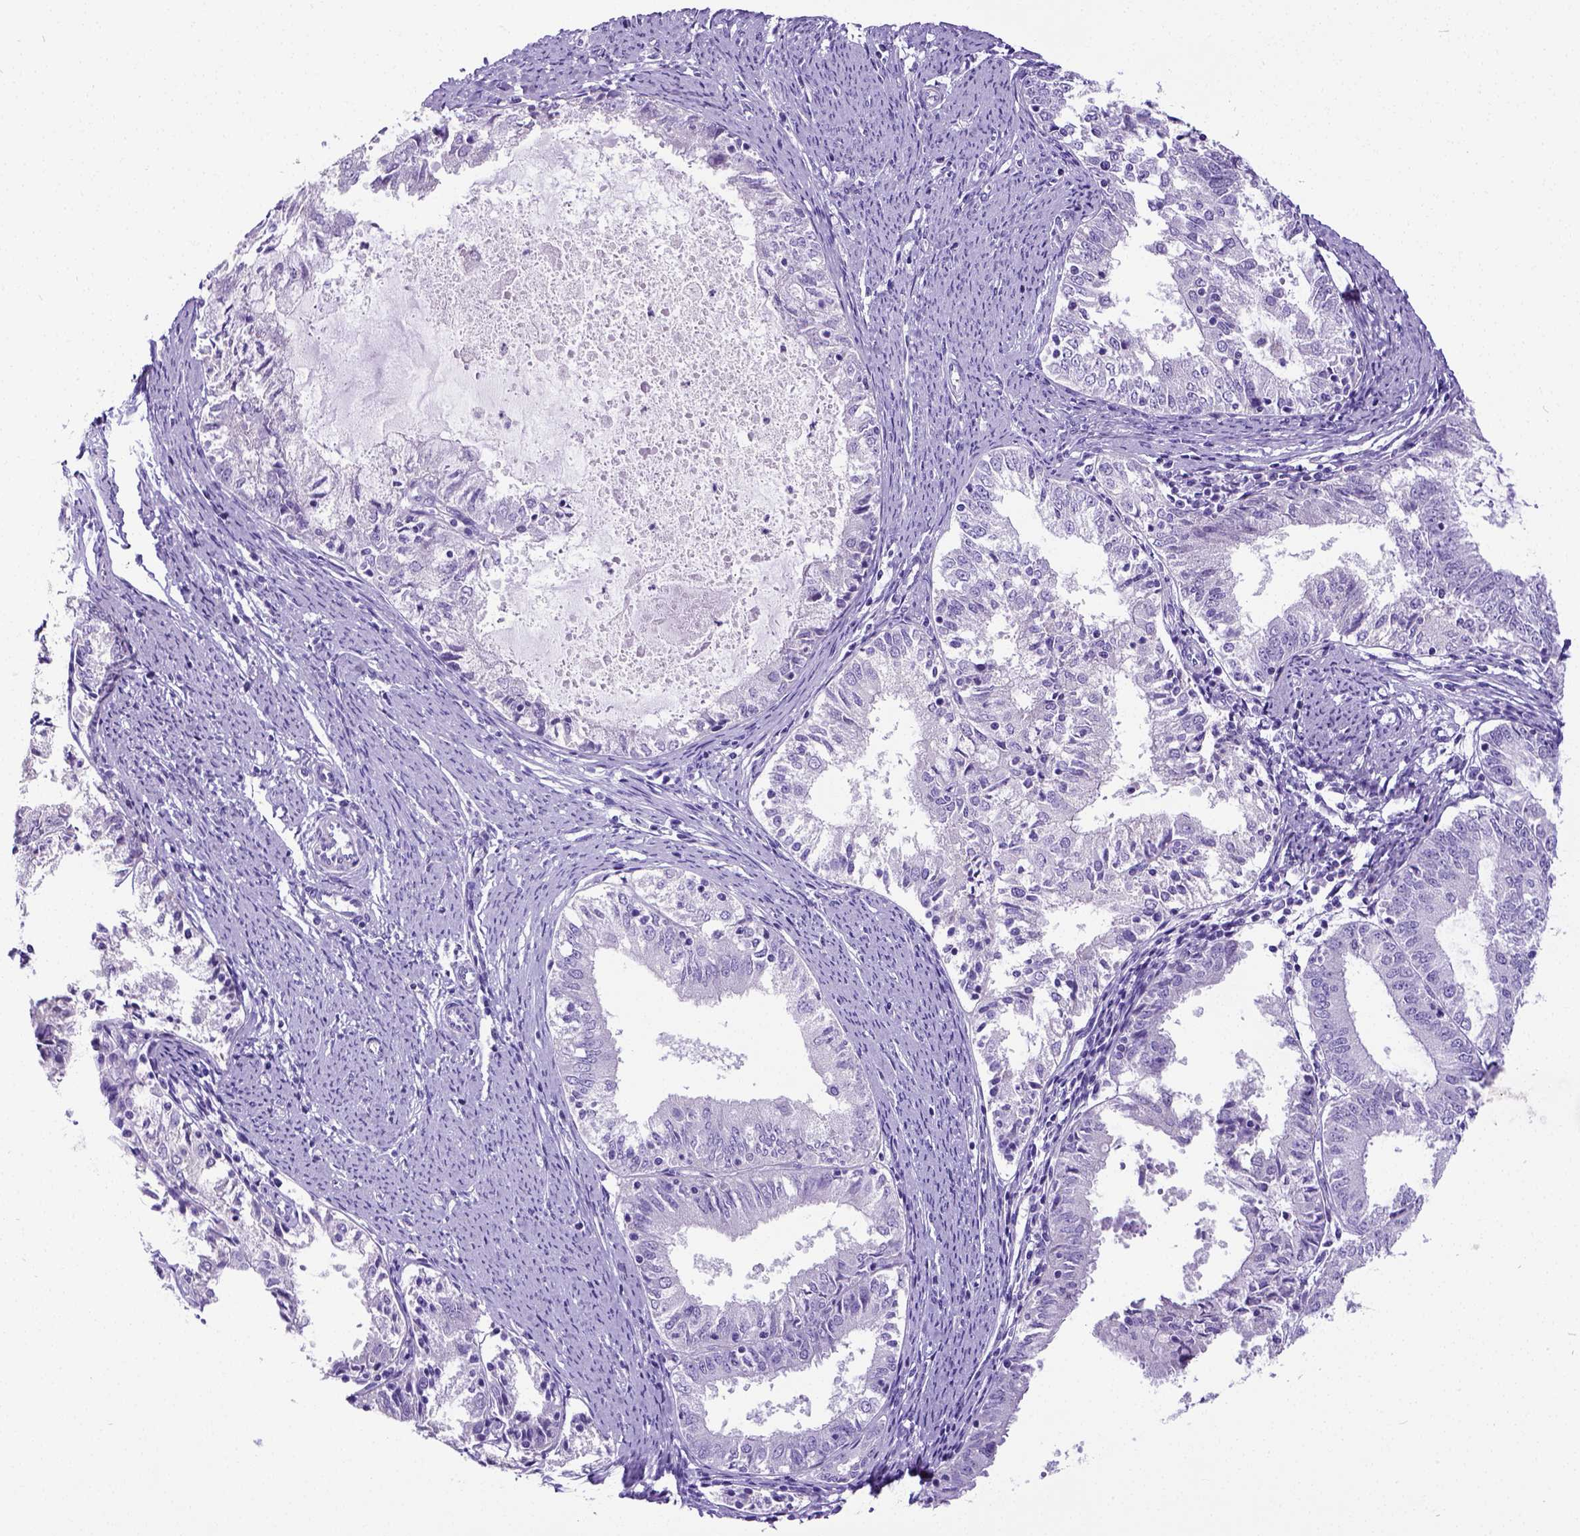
{"staining": {"intensity": "negative", "quantity": "none", "location": "none"}, "tissue": "endometrial cancer", "cell_type": "Tumor cells", "image_type": "cancer", "snomed": [{"axis": "morphology", "description": "Adenocarcinoma, NOS"}, {"axis": "topography", "description": "Endometrium"}], "caption": "IHC image of endometrial cancer (adenocarcinoma) stained for a protein (brown), which shows no staining in tumor cells. (Brightfield microscopy of DAB immunohistochemistry (IHC) at high magnification).", "gene": "SATB2", "patient": {"sex": "female", "age": 57}}